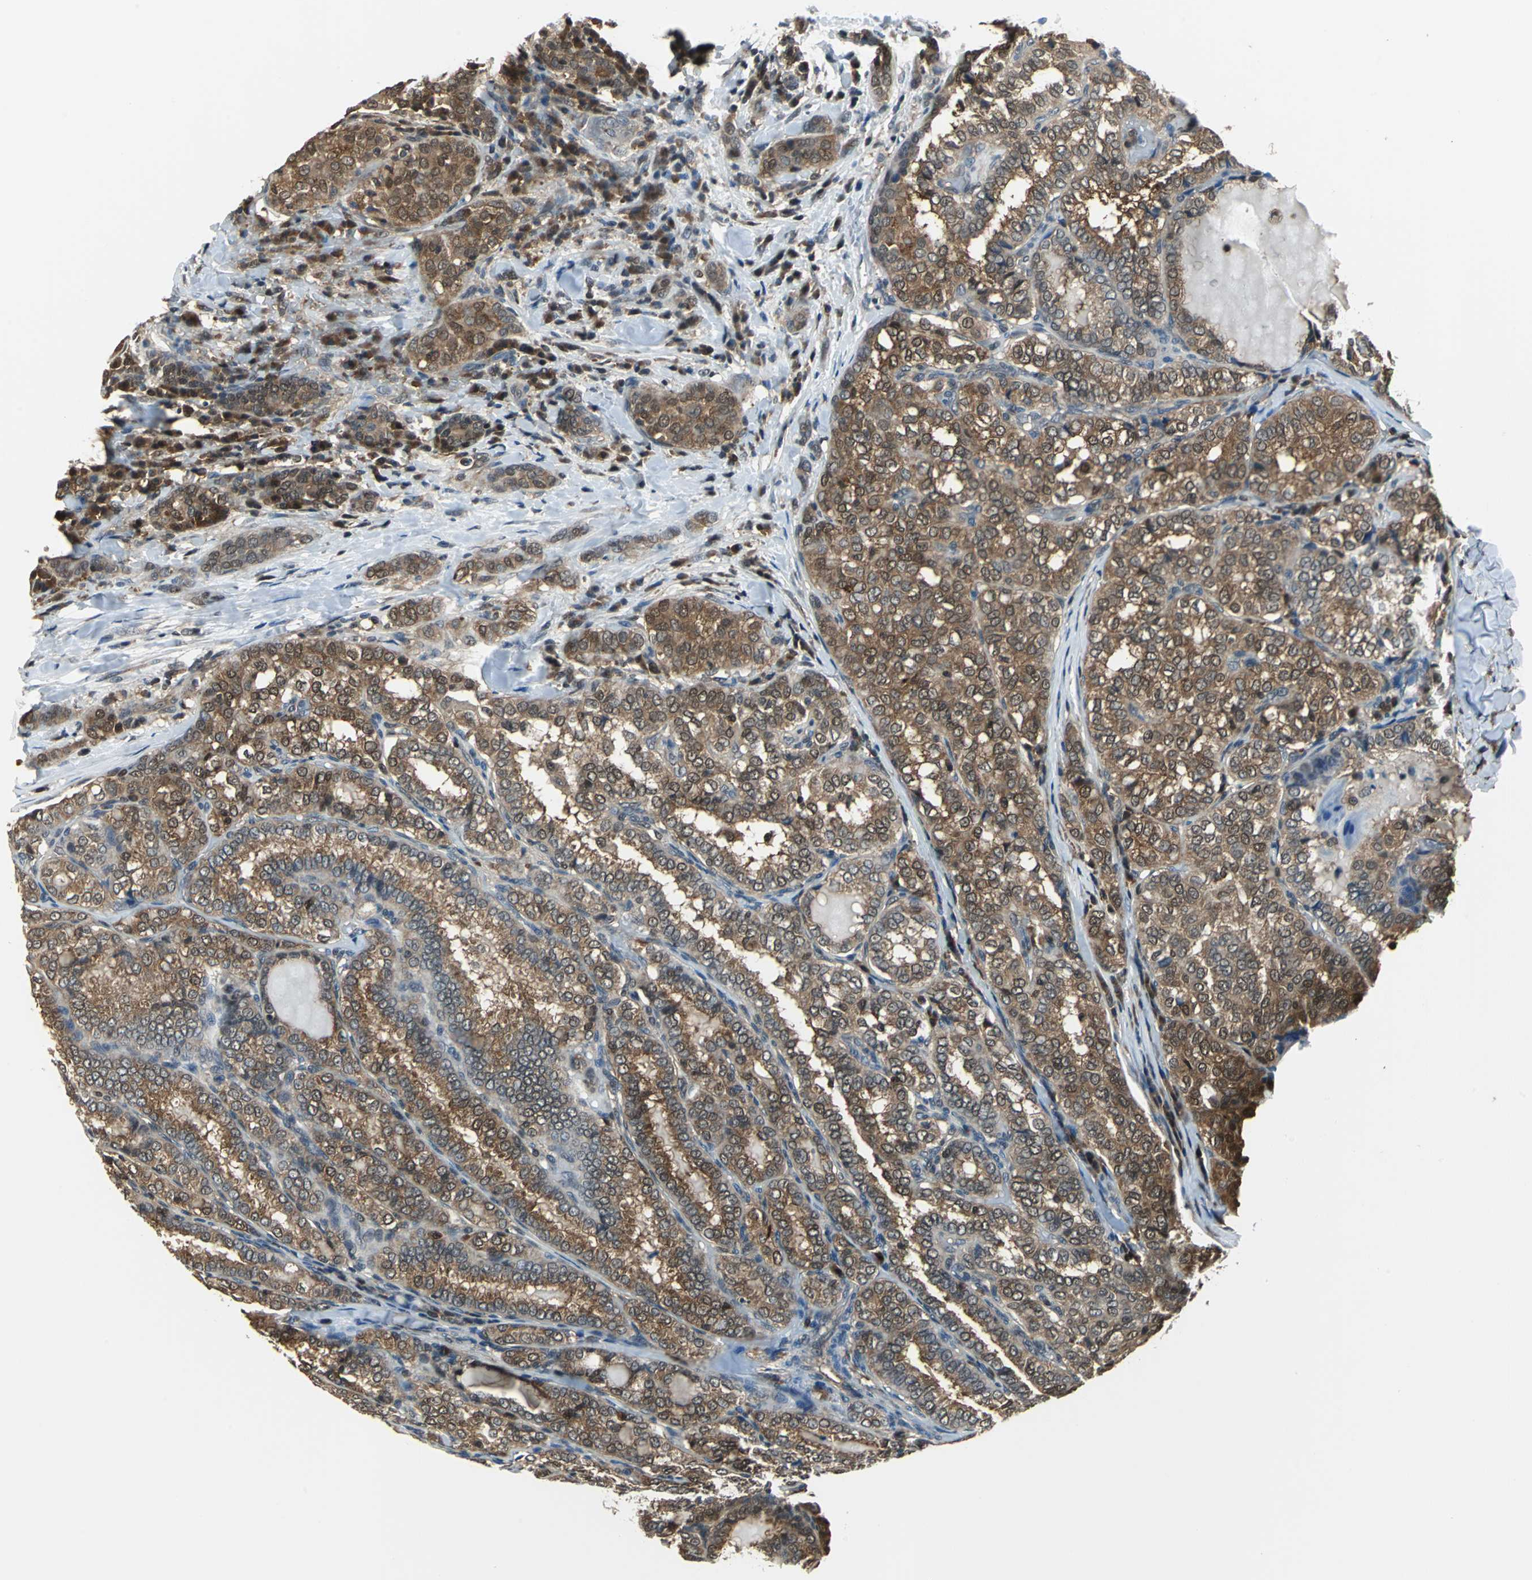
{"staining": {"intensity": "strong", "quantity": ">75%", "location": "cytoplasmic/membranous"}, "tissue": "thyroid cancer", "cell_type": "Tumor cells", "image_type": "cancer", "snomed": [{"axis": "morphology", "description": "Papillary adenocarcinoma, NOS"}, {"axis": "topography", "description": "Thyroid gland"}], "caption": "Thyroid cancer (papillary adenocarcinoma) stained with immunohistochemistry (IHC) reveals strong cytoplasmic/membranous positivity in about >75% of tumor cells. The protein is stained brown, and the nuclei are stained in blue (DAB IHC with brightfield microscopy, high magnification).", "gene": "PSME1", "patient": {"sex": "female", "age": 30}}